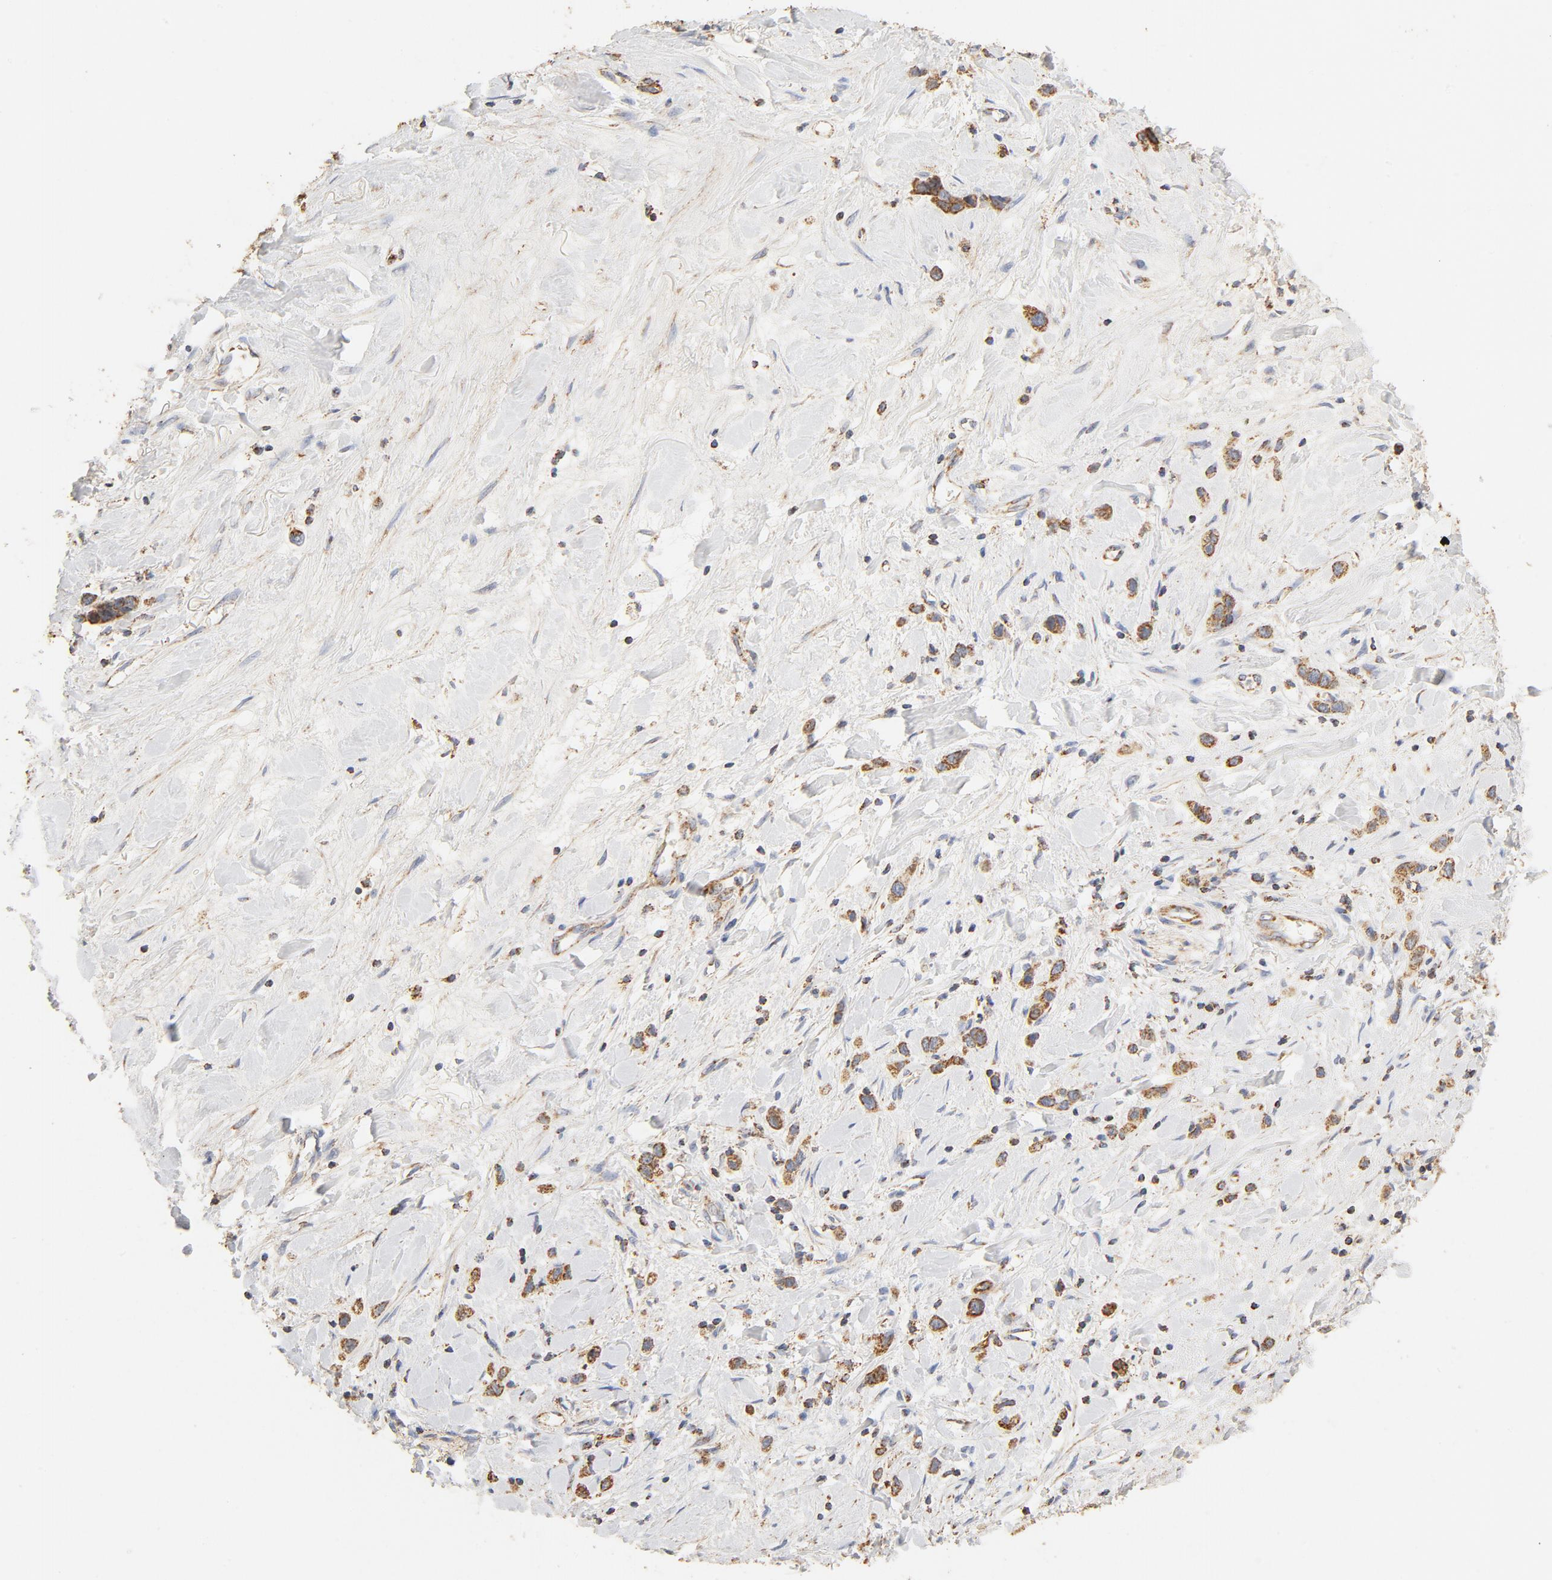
{"staining": {"intensity": "moderate", "quantity": ">75%", "location": "cytoplasmic/membranous"}, "tissue": "stomach cancer", "cell_type": "Tumor cells", "image_type": "cancer", "snomed": [{"axis": "morphology", "description": "Normal tissue, NOS"}, {"axis": "morphology", "description": "Adenocarcinoma, NOS"}, {"axis": "morphology", "description": "Adenocarcinoma, High grade"}, {"axis": "topography", "description": "Stomach, upper"}, {"axis": "topography", "description": "Stomach"}], "caption": "Immunohistochemical staining of human stomach cancer (adenocarcinoma (high-grade)) shows medium levels of moderate cytoplasmic/membranous protein staining in about >75% of tumor cells.", "gene": "COX4I1", "patient": {"sex": "female", "age": 65}}